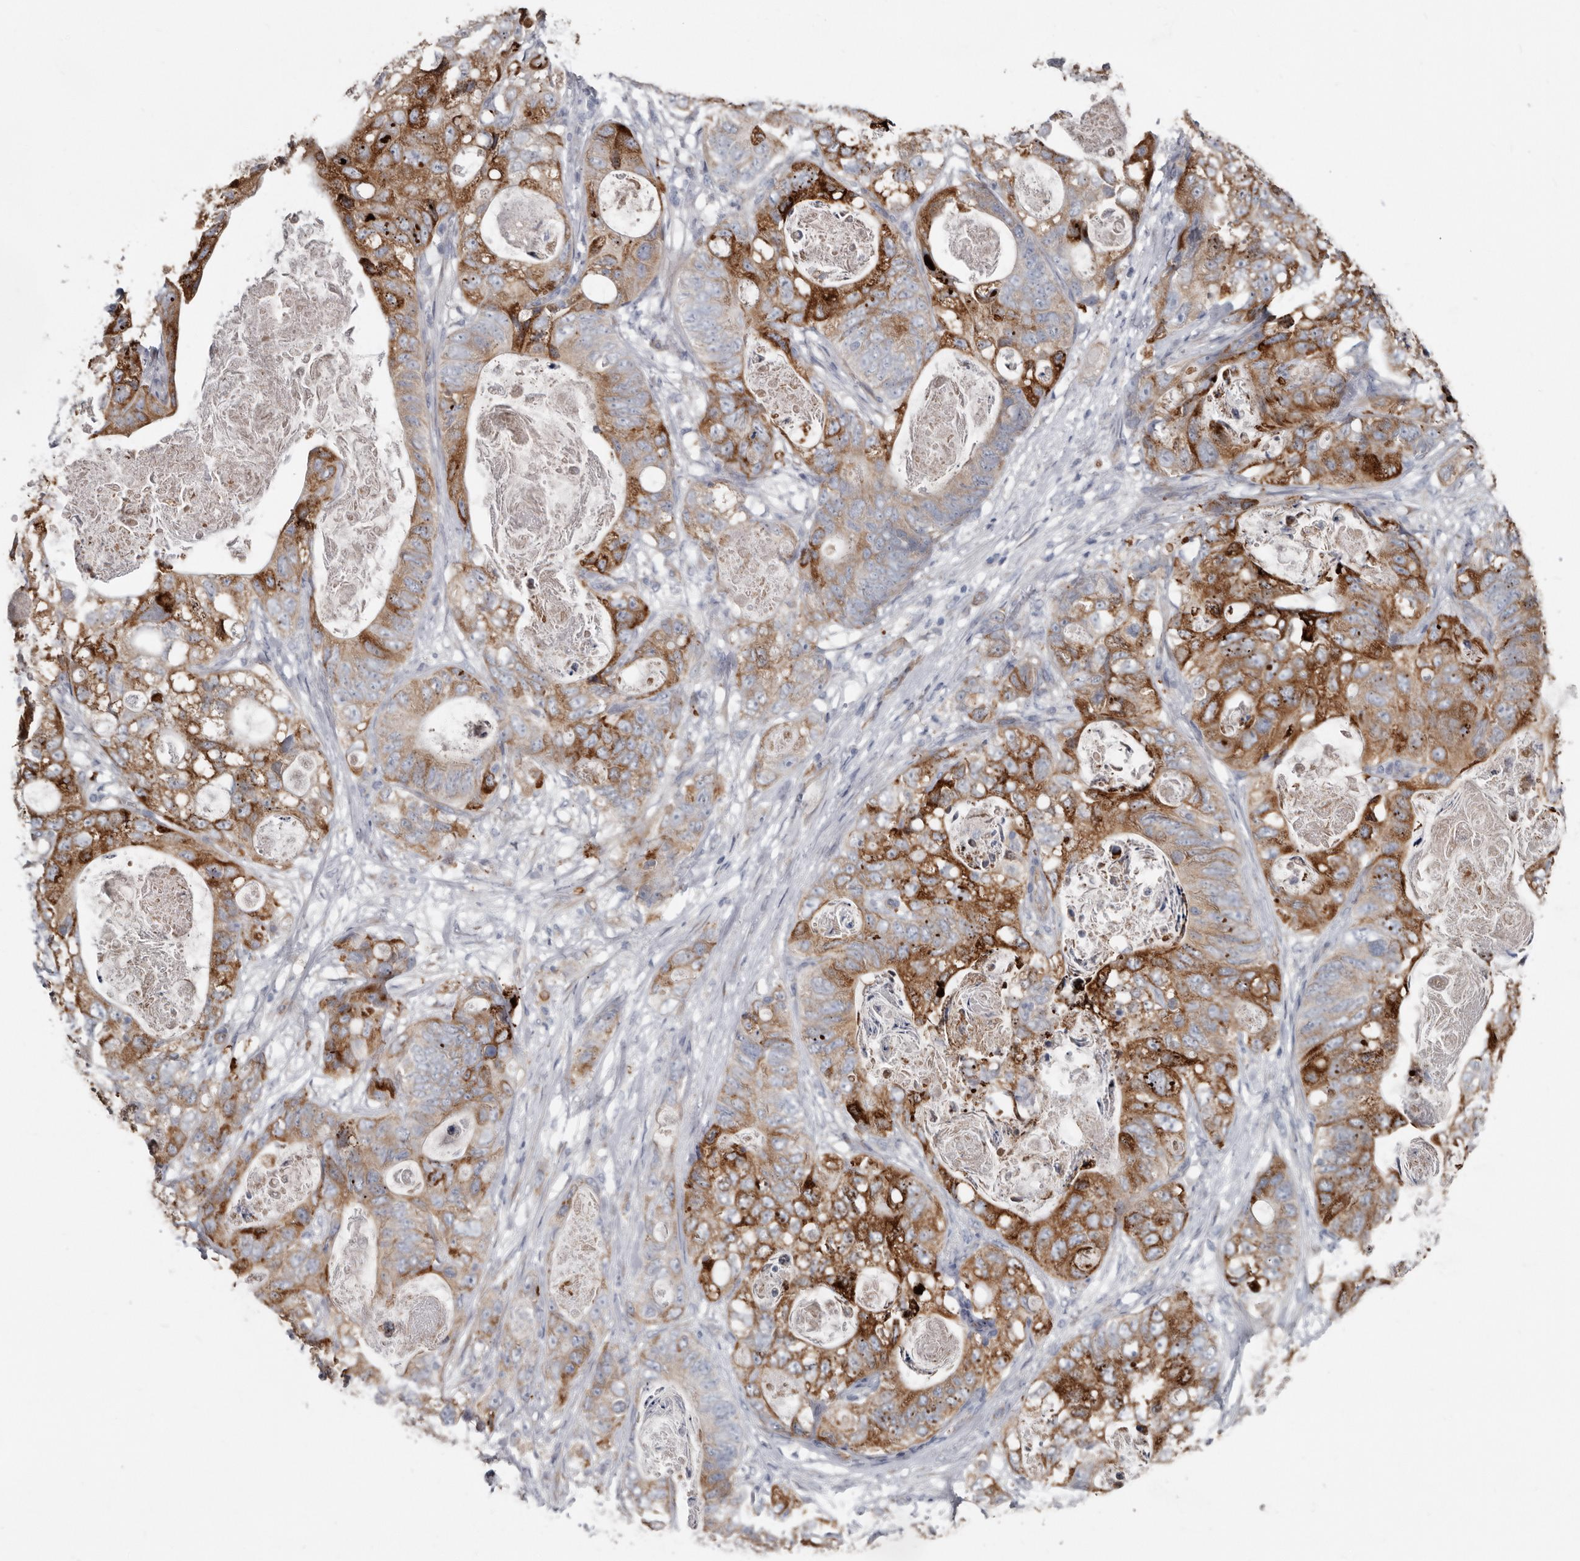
{"staining": {"intensity": "moderate", "quantity": "25%-75%", "location": "cytoplasmic/membranous"}, "tissue": "stomach cancer", "cell_type": "Tumor cells", "image_type": "cancer", "snomed": [{"axis": "morphology", "description": "Normal tissue, NOS"}, {"axis": "morphology", "description": "Adenocarcinoma, NOS"}, {"axis": "topography", "description": "Stomach"}], "caption": "This image exhibits adenocarcinoma (stomach) stained with IHC to label a protein in brown. The cytoplasmic/membranous of tumor cells show moderate positivity for the protein. Nuclei are counter-stained blue.", "gene": "ZNF114", "patient": {"sex": "female", "age": 89}}